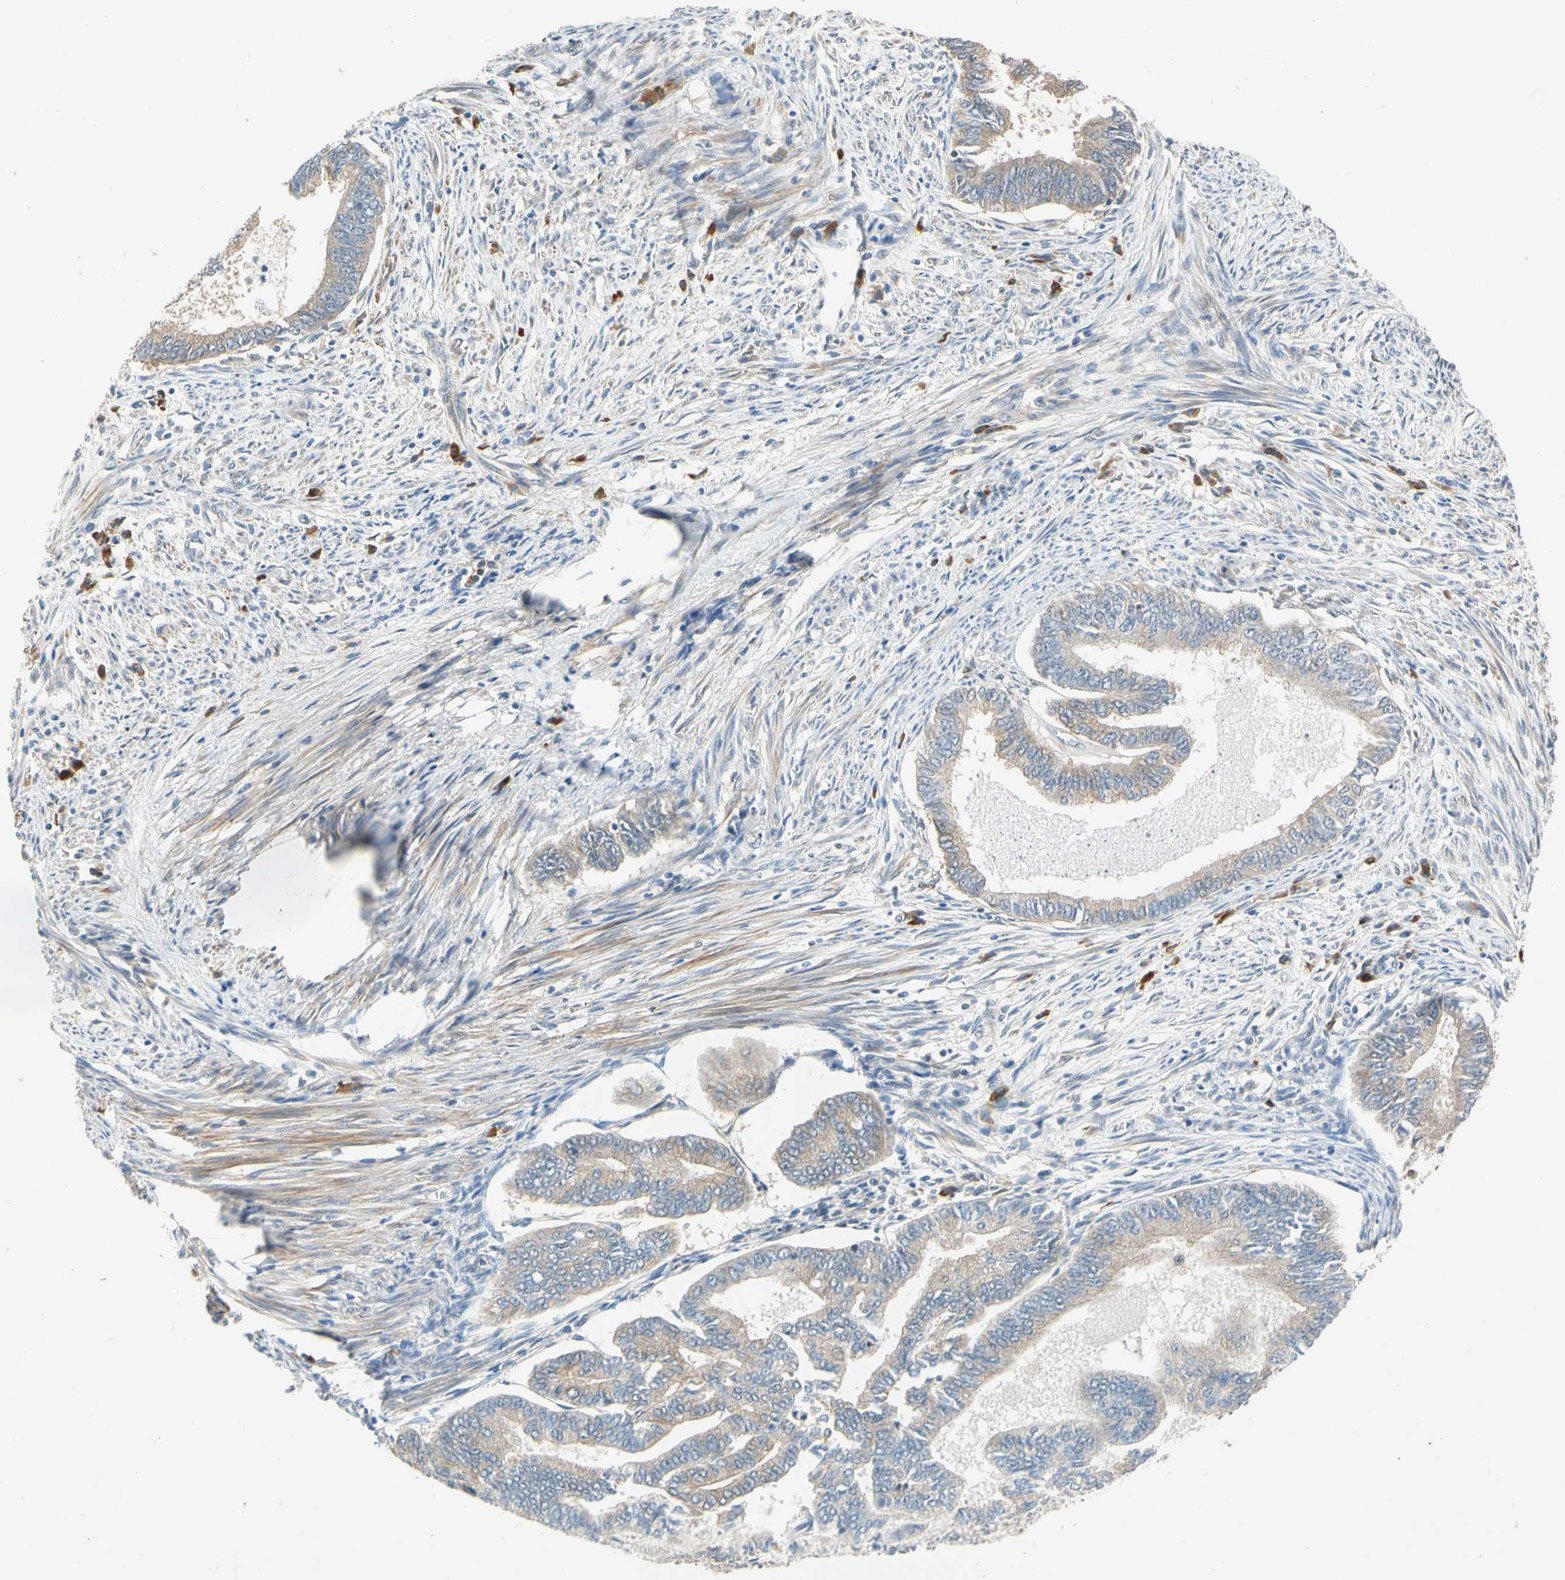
{"staining": {"intensity": "moderate", "quantity": ">75%", "location": "cytoplasmic/membranous"}, "tissue": "endometrial cancer", "cell_type": "Tumor cells", "image_type": "cancer", "snomed": [{"axis": "morphology", "description": "Adenocarcinoma, NOS"}, {"axis": "topography", "description": "Endometrium"}], "caption": "Immunohistochemical staining of adenocarcinoma (endometrial) demonstrates medium levels of moderate cytoplasmic/membranous positivity in approximately >75% of tumor cells.", "gene": "WIPI1", "patient": {"sex": "female", "age": 86}}